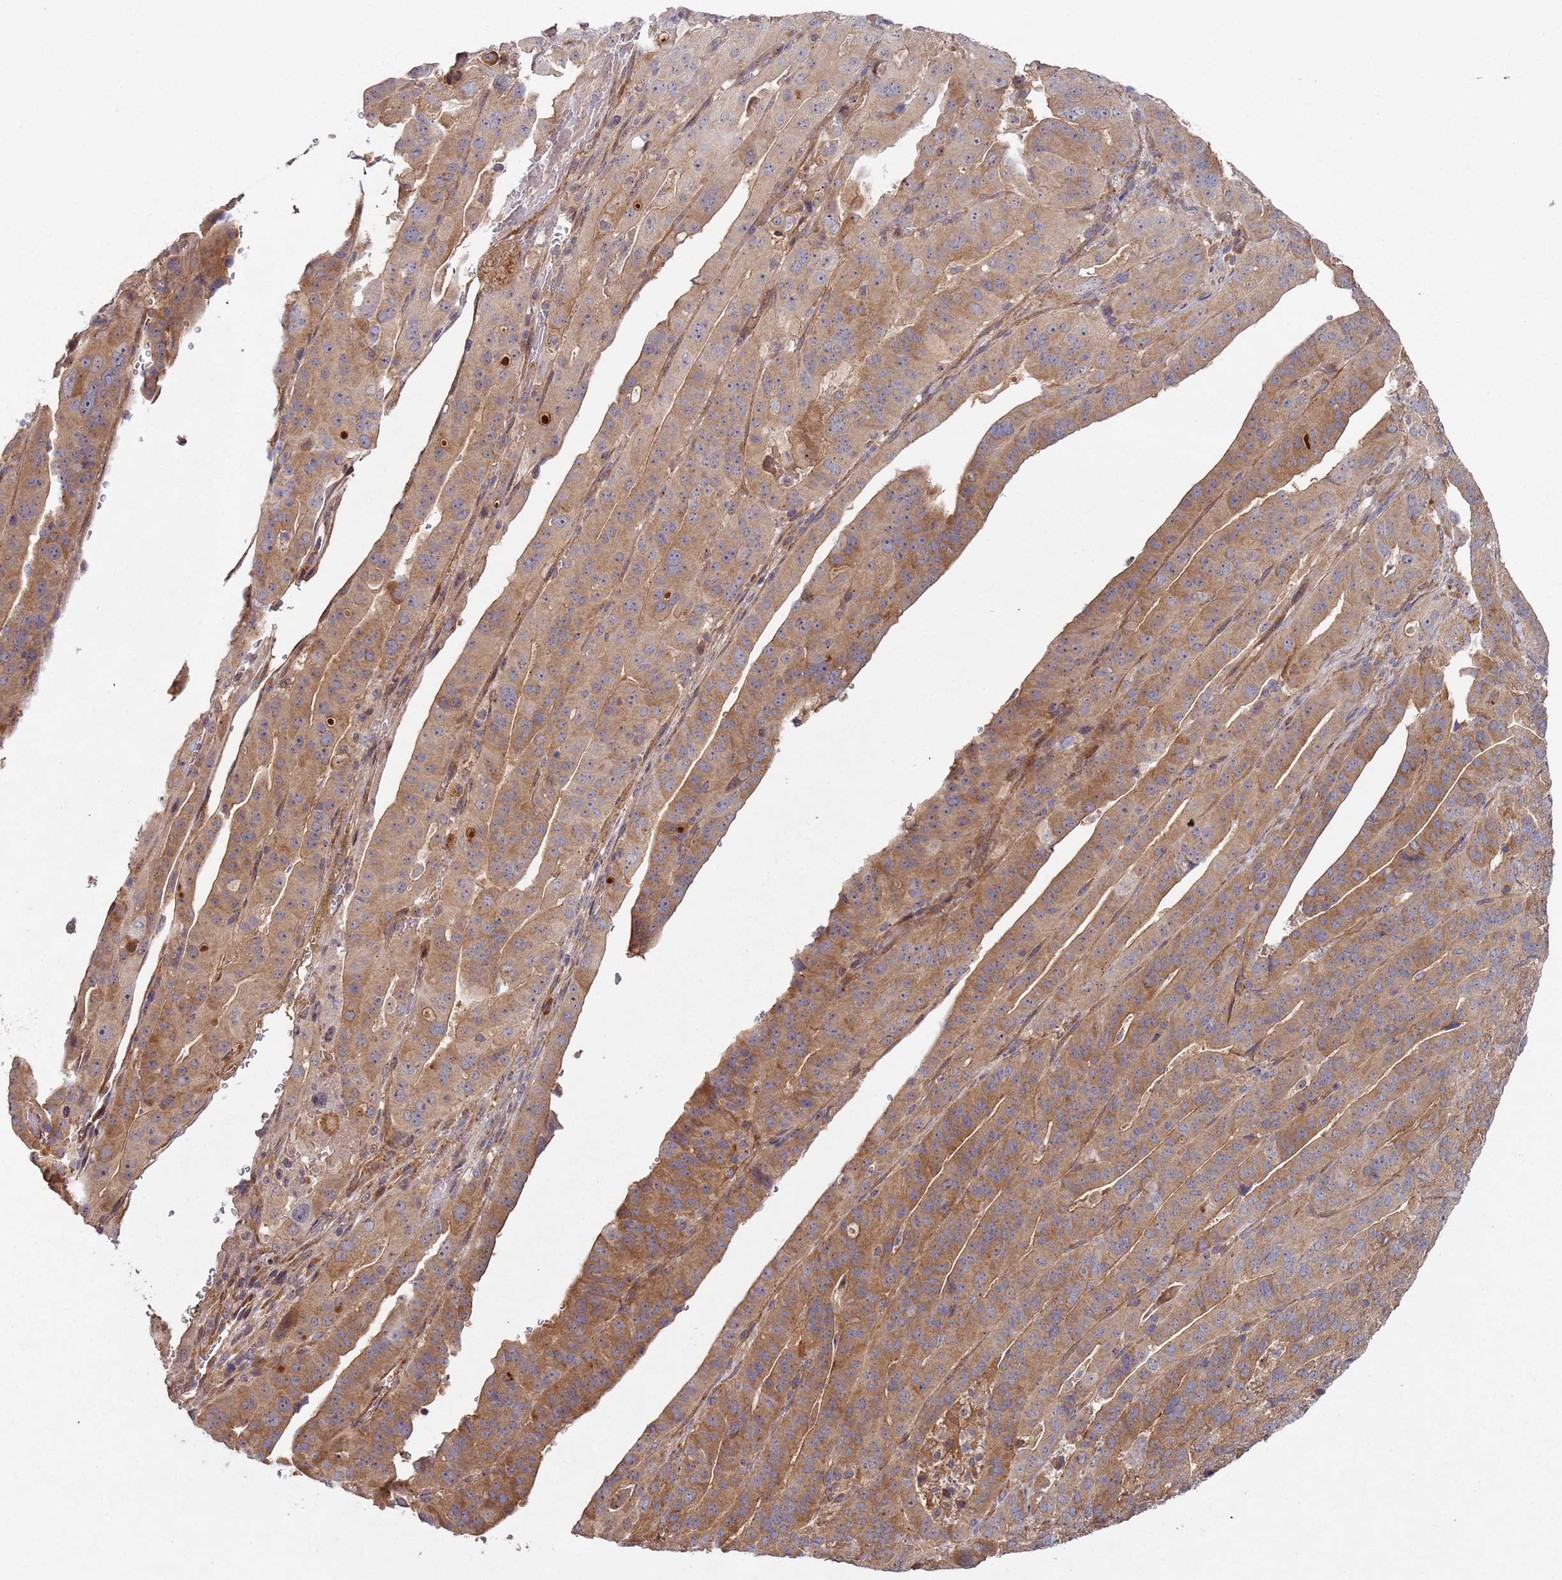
{"staining": {"intensity": "moderate", "quantity": ">75%", "location": "cytoplasmic/membranous"}, "tissue": "stomach cancer", "cell_type": "Tumor cells", "image_type": "cancer", "snomed": [{"axis": "morphology", "description": "Adenocarcinoma, NOS"}, {"axis": "topography", "description": "Stomach"}], "caption": "An immunohistochemistry (IHC) histopathology image of neoplastic tissue is shown. Protein staining in brown shows moderate cytoplasmic/membranous positivity in stomach cancer (adenocarcinoma) within tumor cells. Immunohistochemistry stains the protein in brown and the nuclei are stained blue.", "gene": "KANSL1L", "patient": {"sex": "male", "age": 48}}